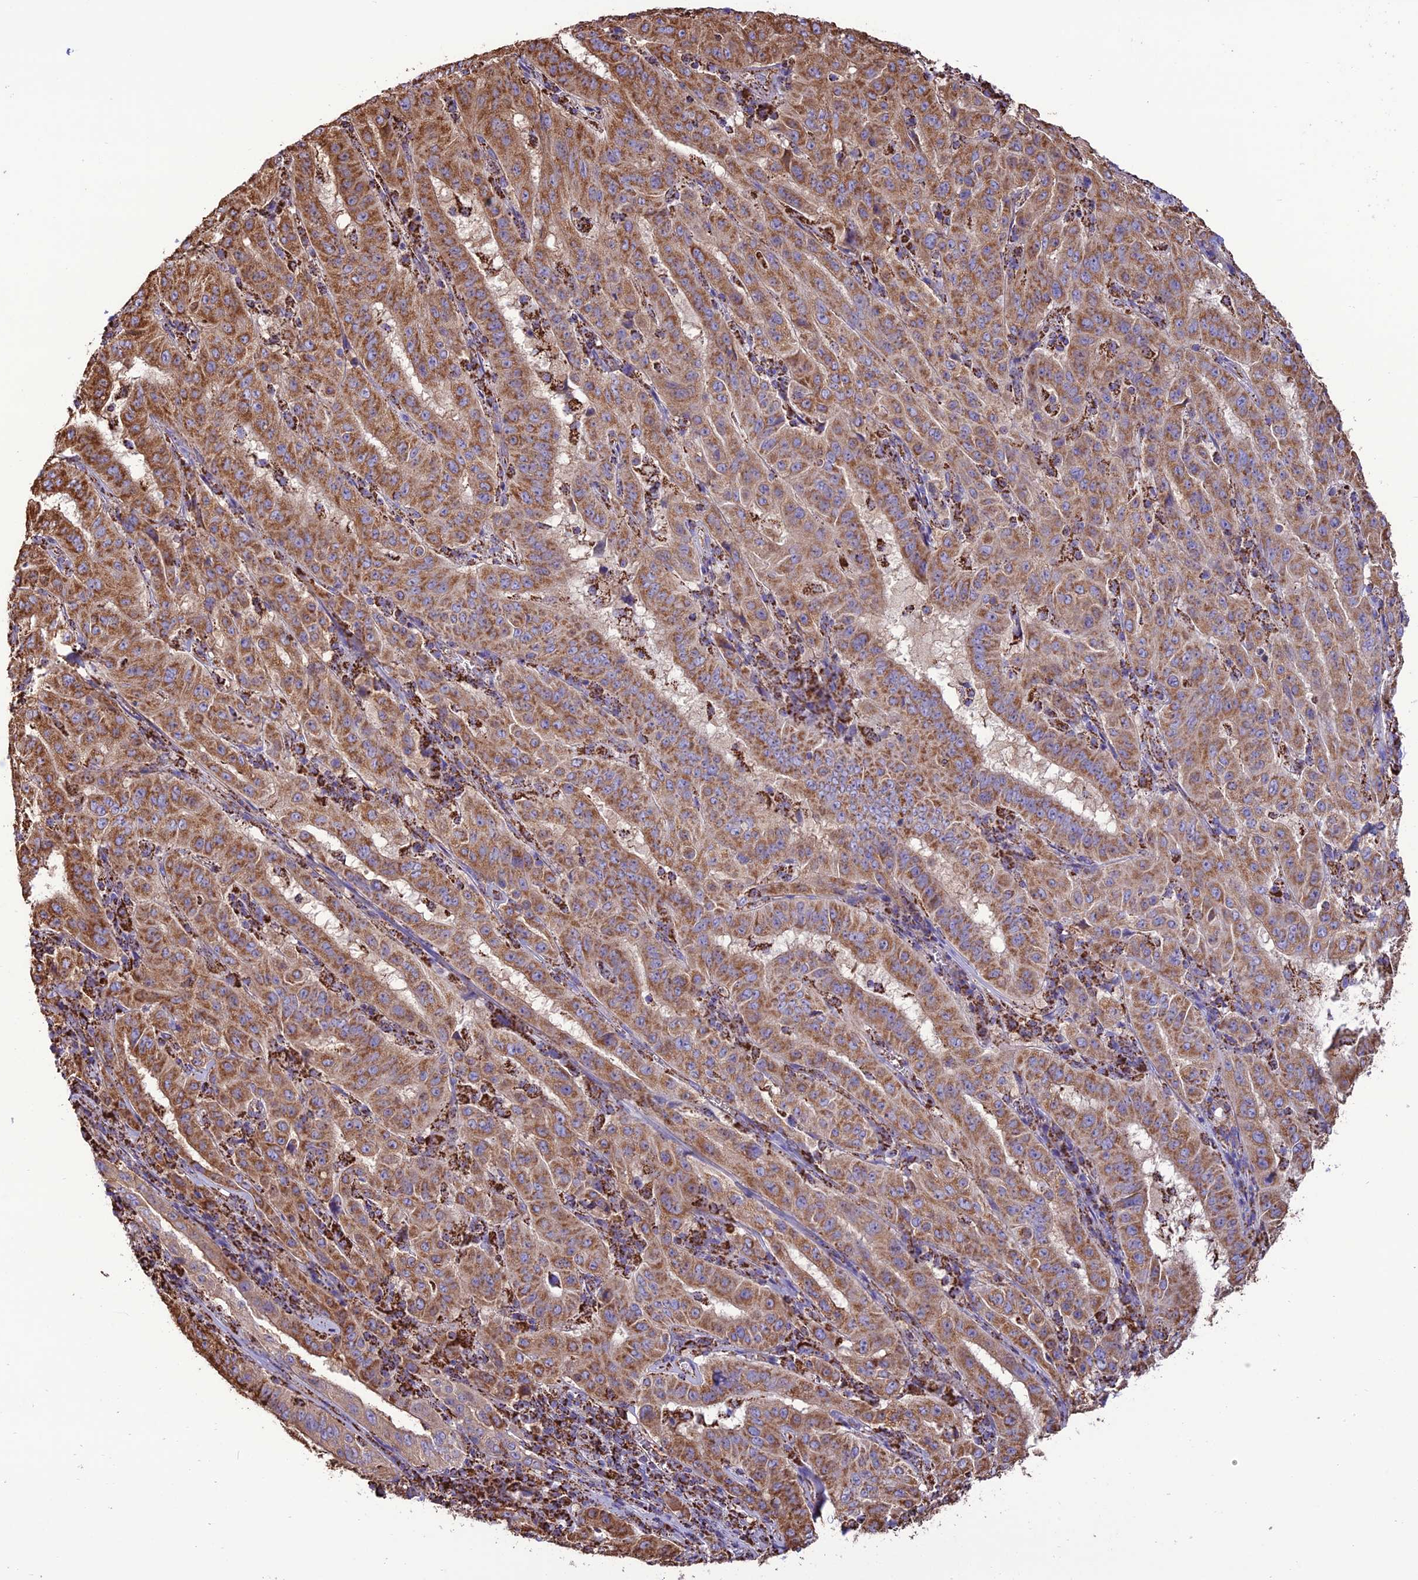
{"staining": {"intensity": "moderate", "quantity": ">75%", "location": "cytoplasmic/membranous"}, "tissue": "pancreatic cancer", "cell_type": "Tumor cells", "image_type": "cancer", "snomed": [{"axis": "morphology", "description": "Adenocarcinoma, NOS"}, {"axis": "topography", "description": "Pancreas"}], "caption": "IHC image of adenocarcinoma (pancreatic) stained for a protein (brown), which displays medium levels of moderate cytoplasmic/membranous expression in approximately >75% of tumor cells.", "gene": "NDUFAF1", "patient": {"sex": "male", "age": 63}}